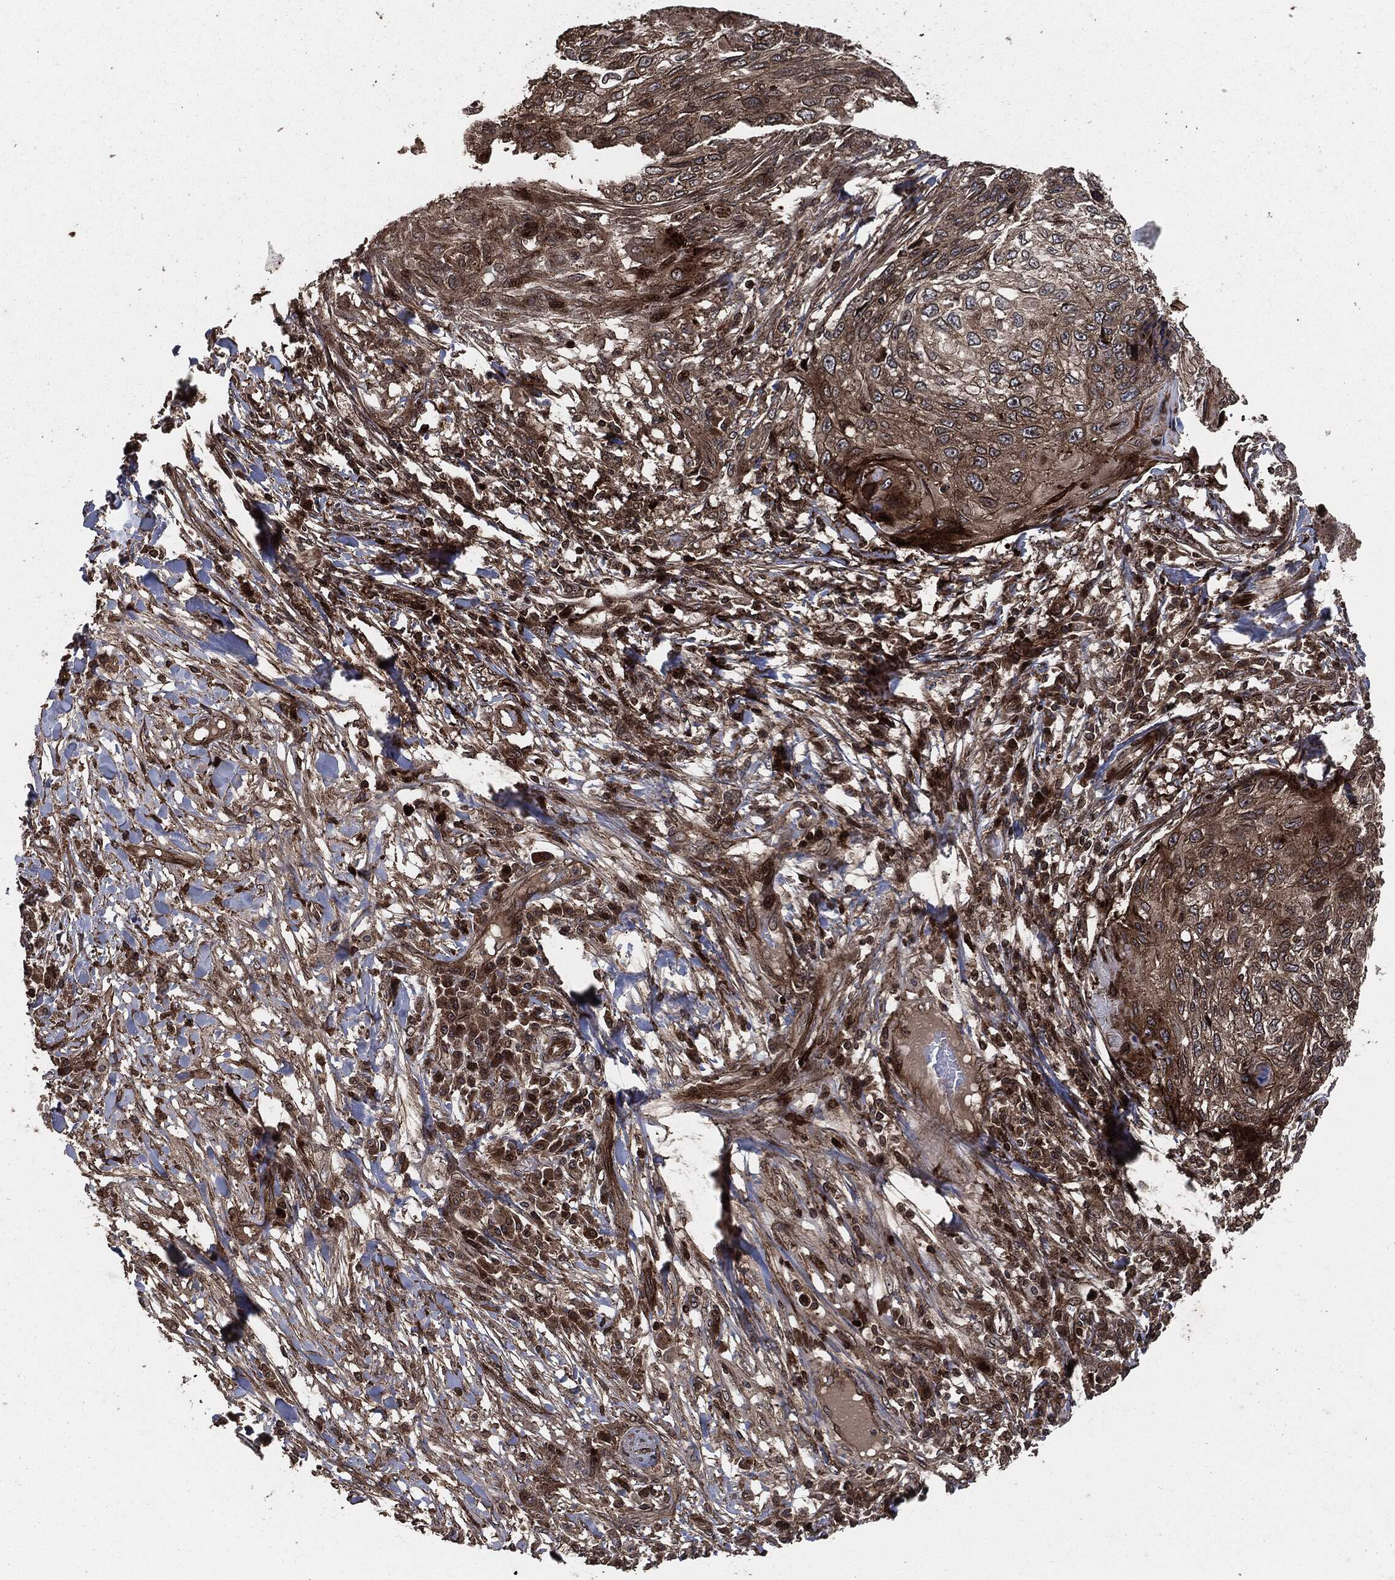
{"staining": {"intensity": "moderate", "quantity": "25%-75%", "location": "cytoplasmic/membranous"}, "tissue": "skin cancer", "cell_type": "Tumor cells", "image_type": "cancer", "snomed": [{"axis": "morphology", "description": "Squamous cell carcinoma, NOS"}, {"axis": "topography", "description": "Skin"}], "caption": "This is a photomicrograph of immunohistochemistry (IHC) staining of skin cancer (squamous cell carcinoma), which shows moderate expression in the cytoplasmic/membranous of tumor cells.", "gene": "IFIT1", "patient": {"sex": "male", "age": 92}}